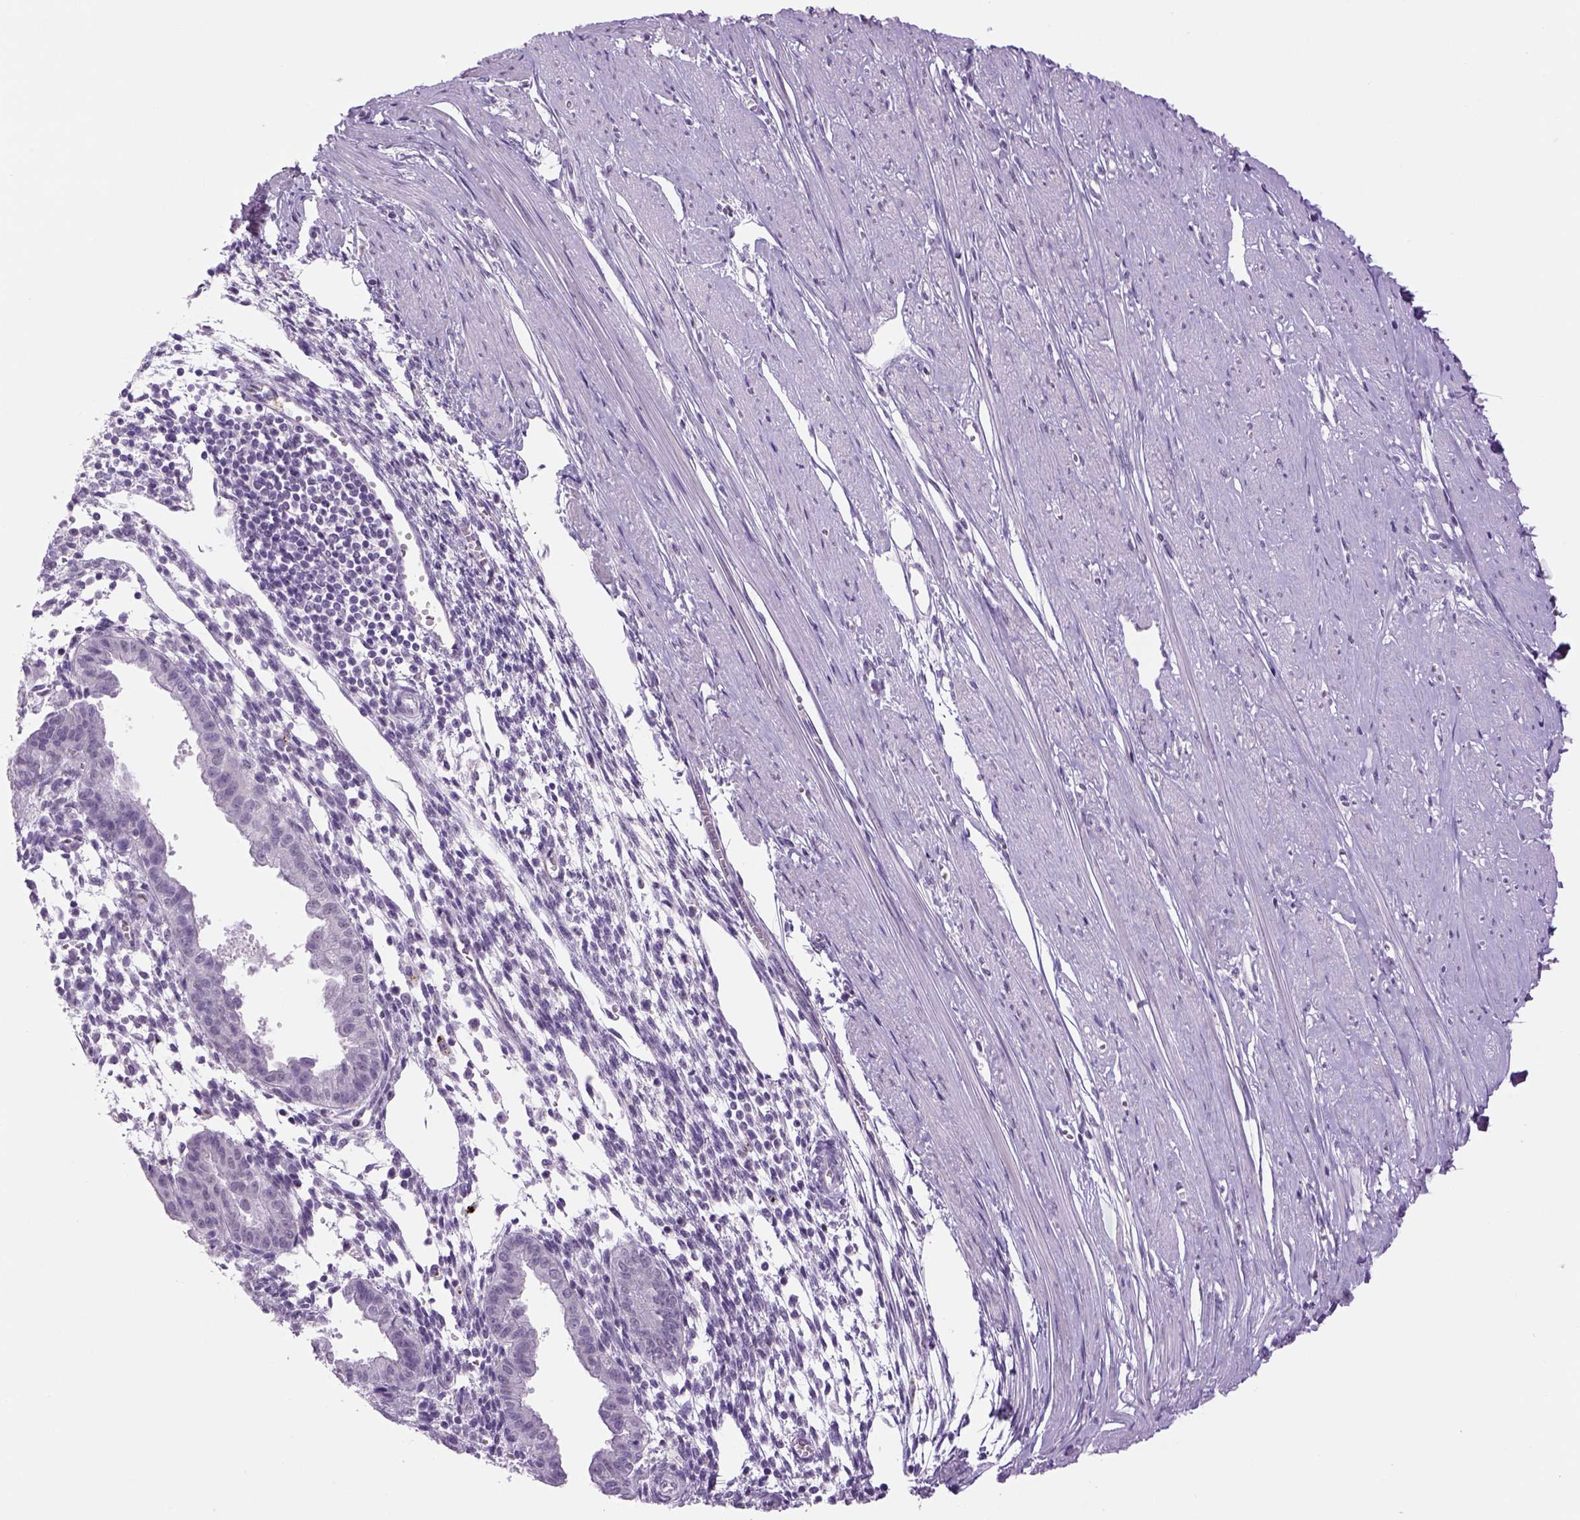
{"staining": {"intensity": "negative", "quantity": "none", "location": "none"}, "tissue": "endometrium", "cell_type": "Cells in endometrial stroma", "image_type": "normal", "snomed": [{"axis": "morphology", "description": "Normal tissue, NOS"}, {"axis": "topography", "description": "Endometrium"}], "caption": "Endometrium stained for a protein using immunohistochemistry reveals no expression cells in endometrial stroma.", "gene": "DBH", "patient": {"sex": "female", "age": 37}}